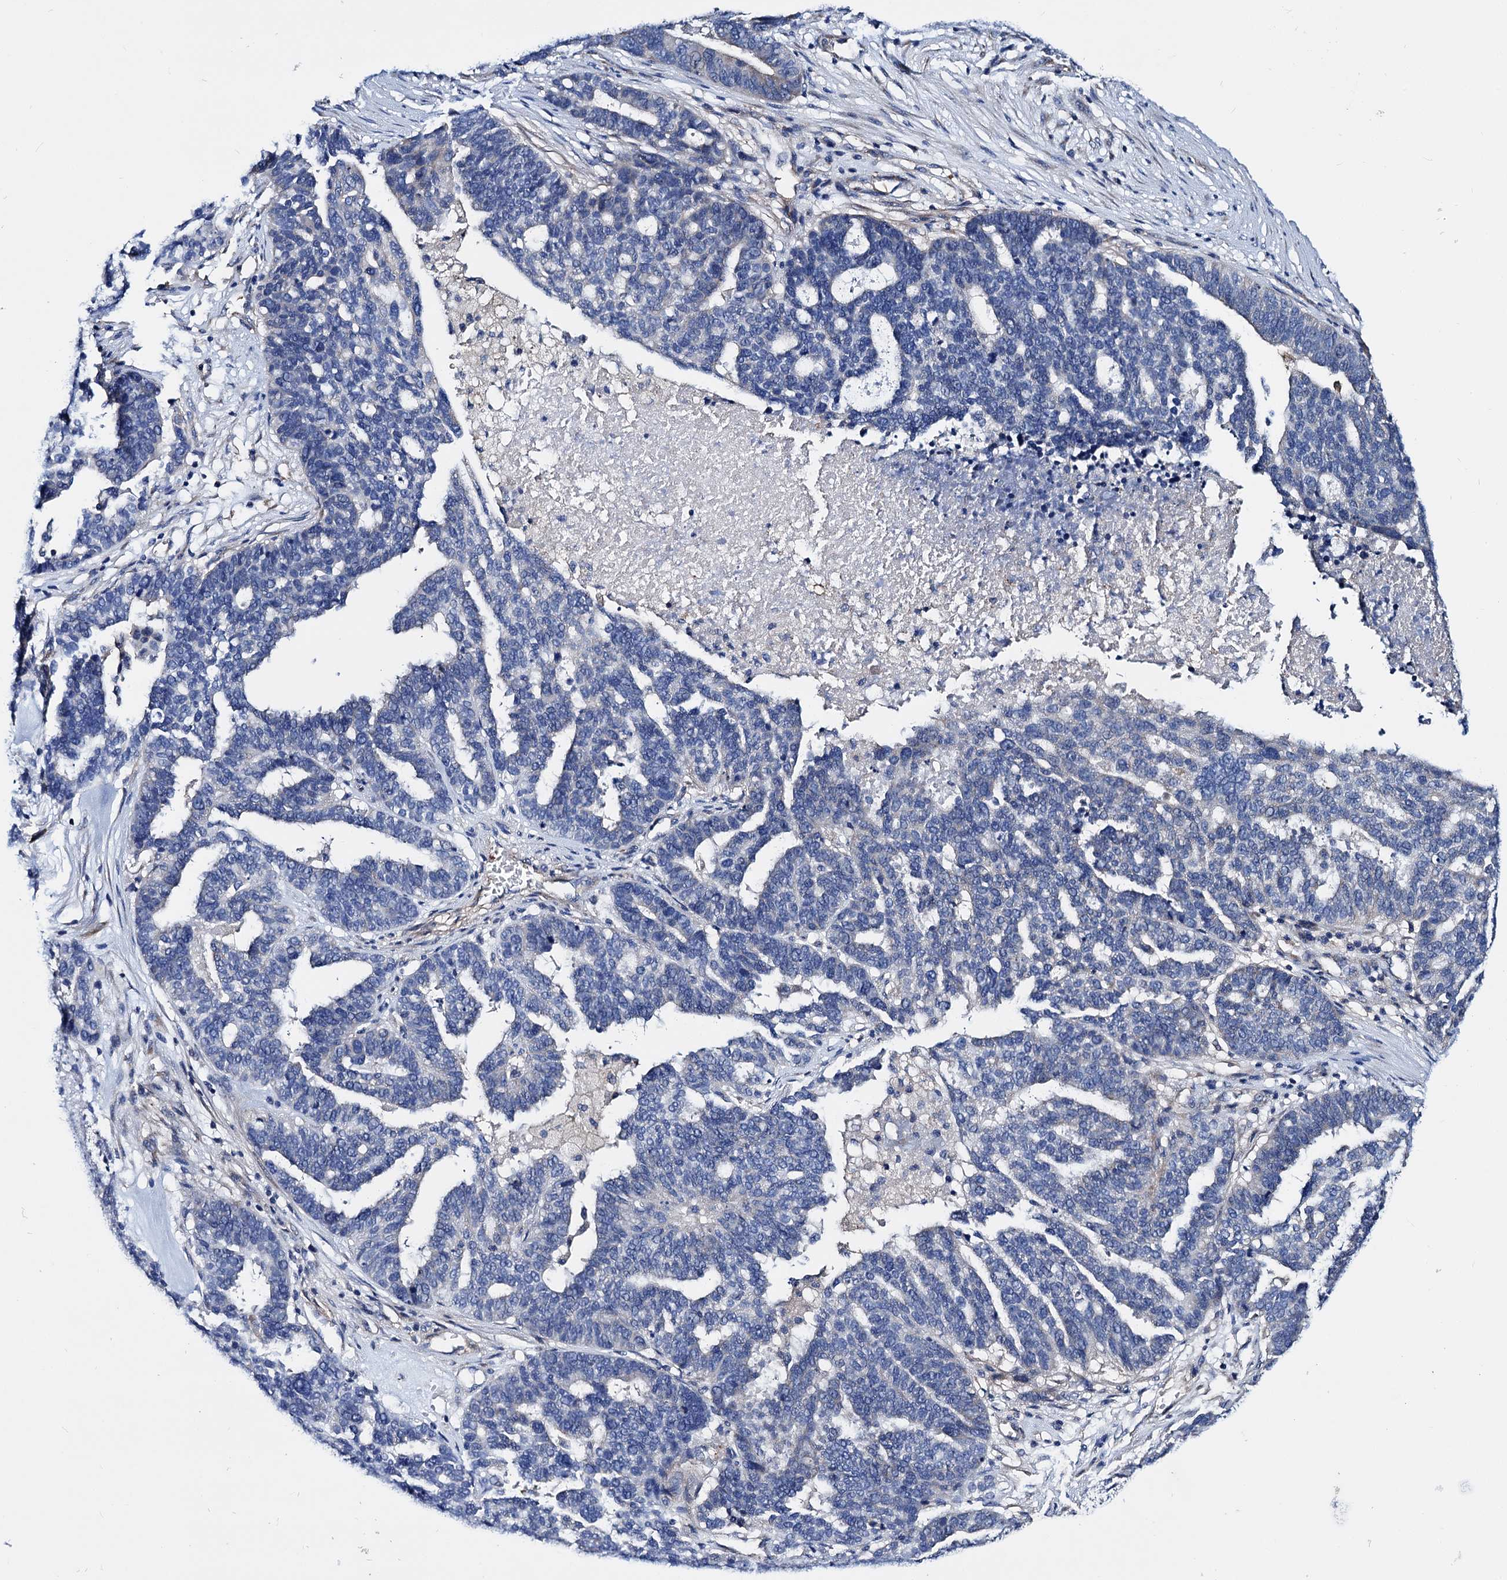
{"staining": {"intensity": "negative", "quantity": "none", "location": "none"}, "tissue": "ovarian cancer", "cell_type": "Tumor cells", "image_type": "cancer", "snomed": [{"axis": "morphology", "description": "Cystadenocarcinoma, serous, NOS"}, {"axis": "topography", "description": "Ovary"}], "caption": "High magnification brightfield microscopy of serous cystadenocarcinoma (ovarian) stained with DAB (3,3'-diaminobenzidine) (brown) and counterstained with hematoxylin (blue): tumor cells show no significant positivity.", "gene": "GCOM1", "patient": {"sex": "female", "age": 59}}